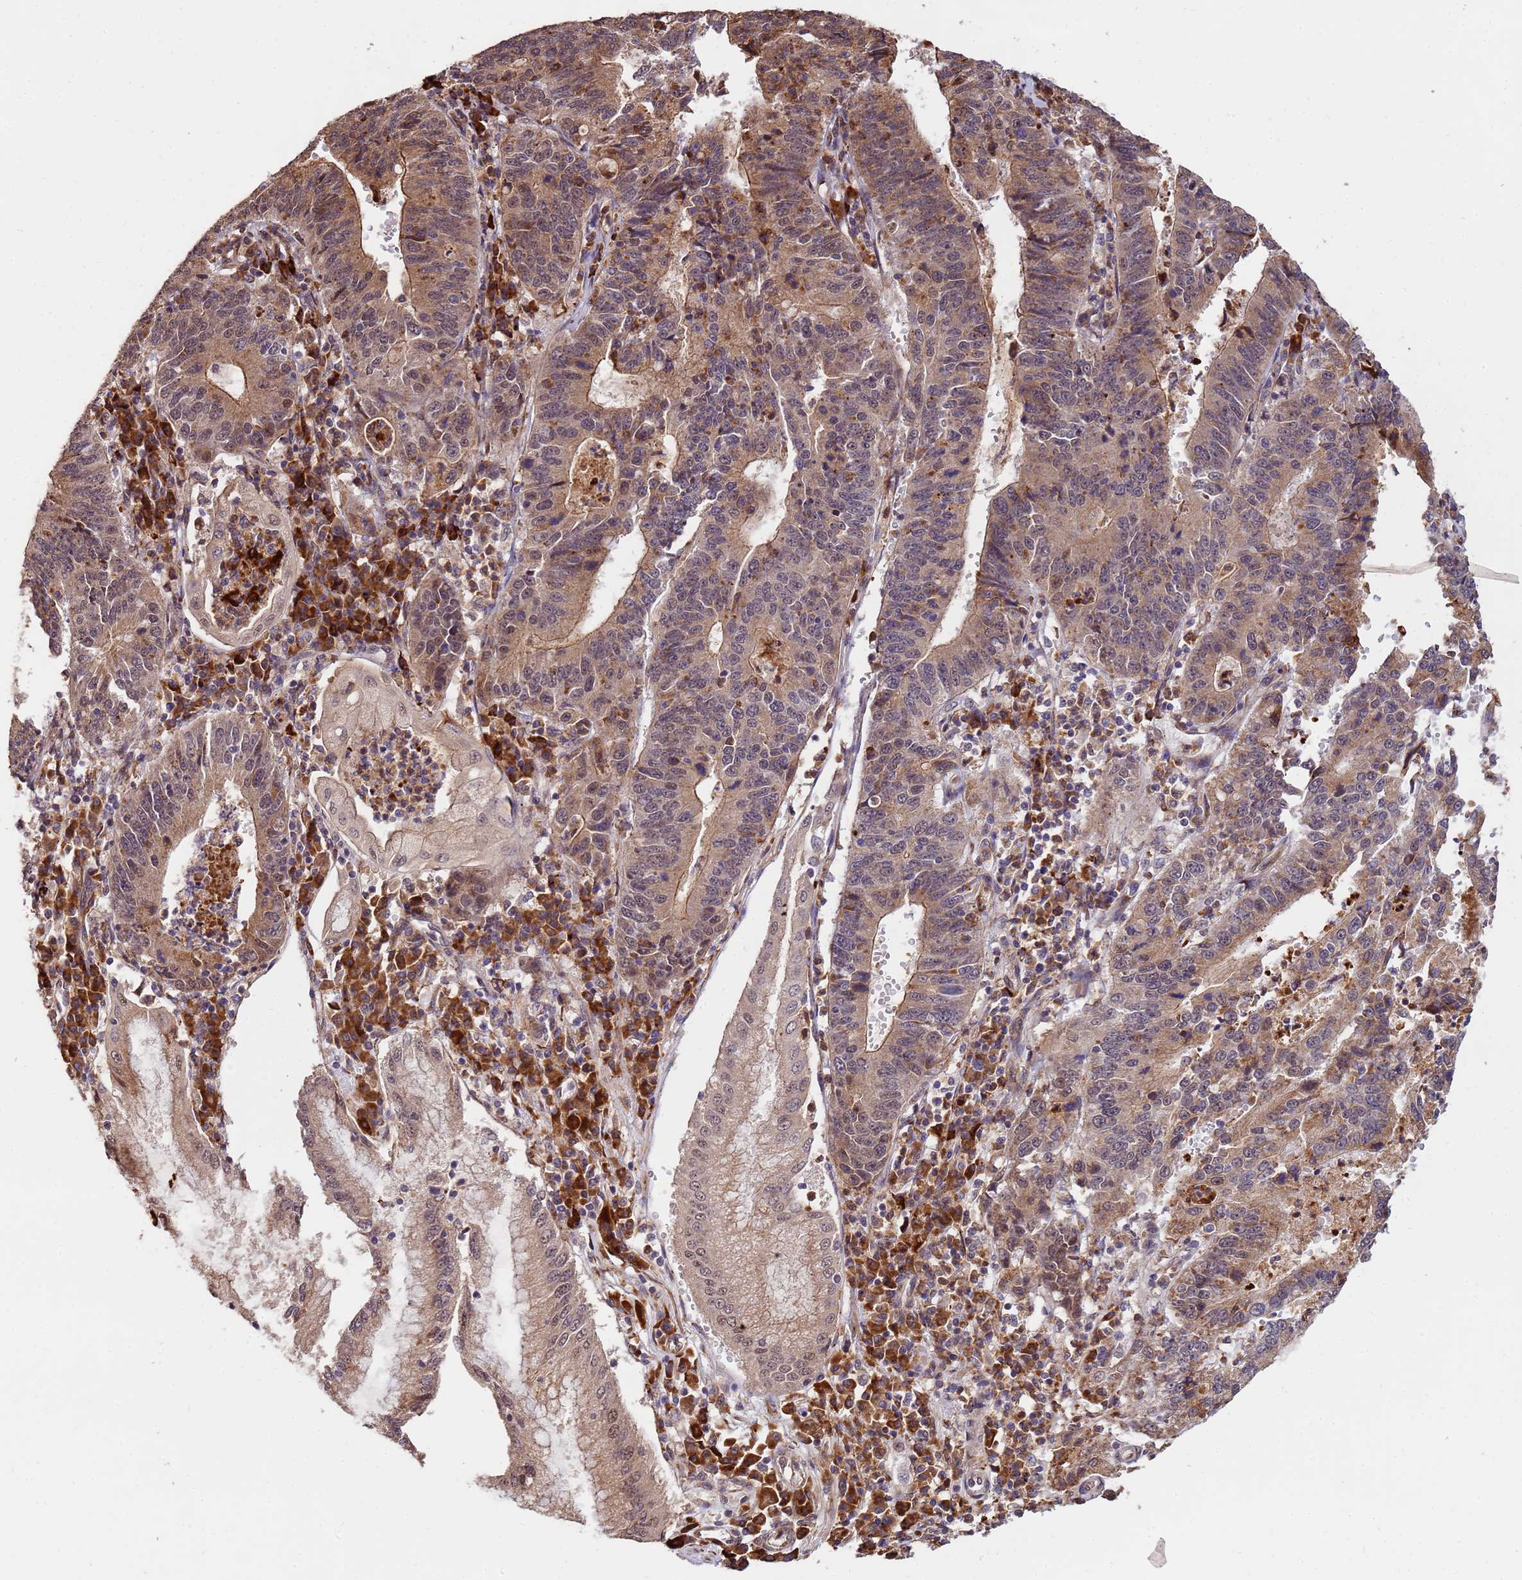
{"staining": {"intensity": "moderate", "quantity": ">75%", "location": "cytoplasmic/membranous,nuclear"}, "tissue": "stomach cancer", "cell_type": "Tumor cells", "image_type": "cancer", "snomed": [{"axis": "morphology", "description": "Adenocarcinoma, NOS"}, {"axis": "topography", "description": "Stomach"}], "caption": "The photomicrograph demonstrates immunohistochemical staining of stomach cancer. There is moderate cytoplasmic/membranous and nuclear expression is seen in about >75% of tumor cells.", "gene": "ZNF619", "patient": {"sex": "male", "age": 59}}